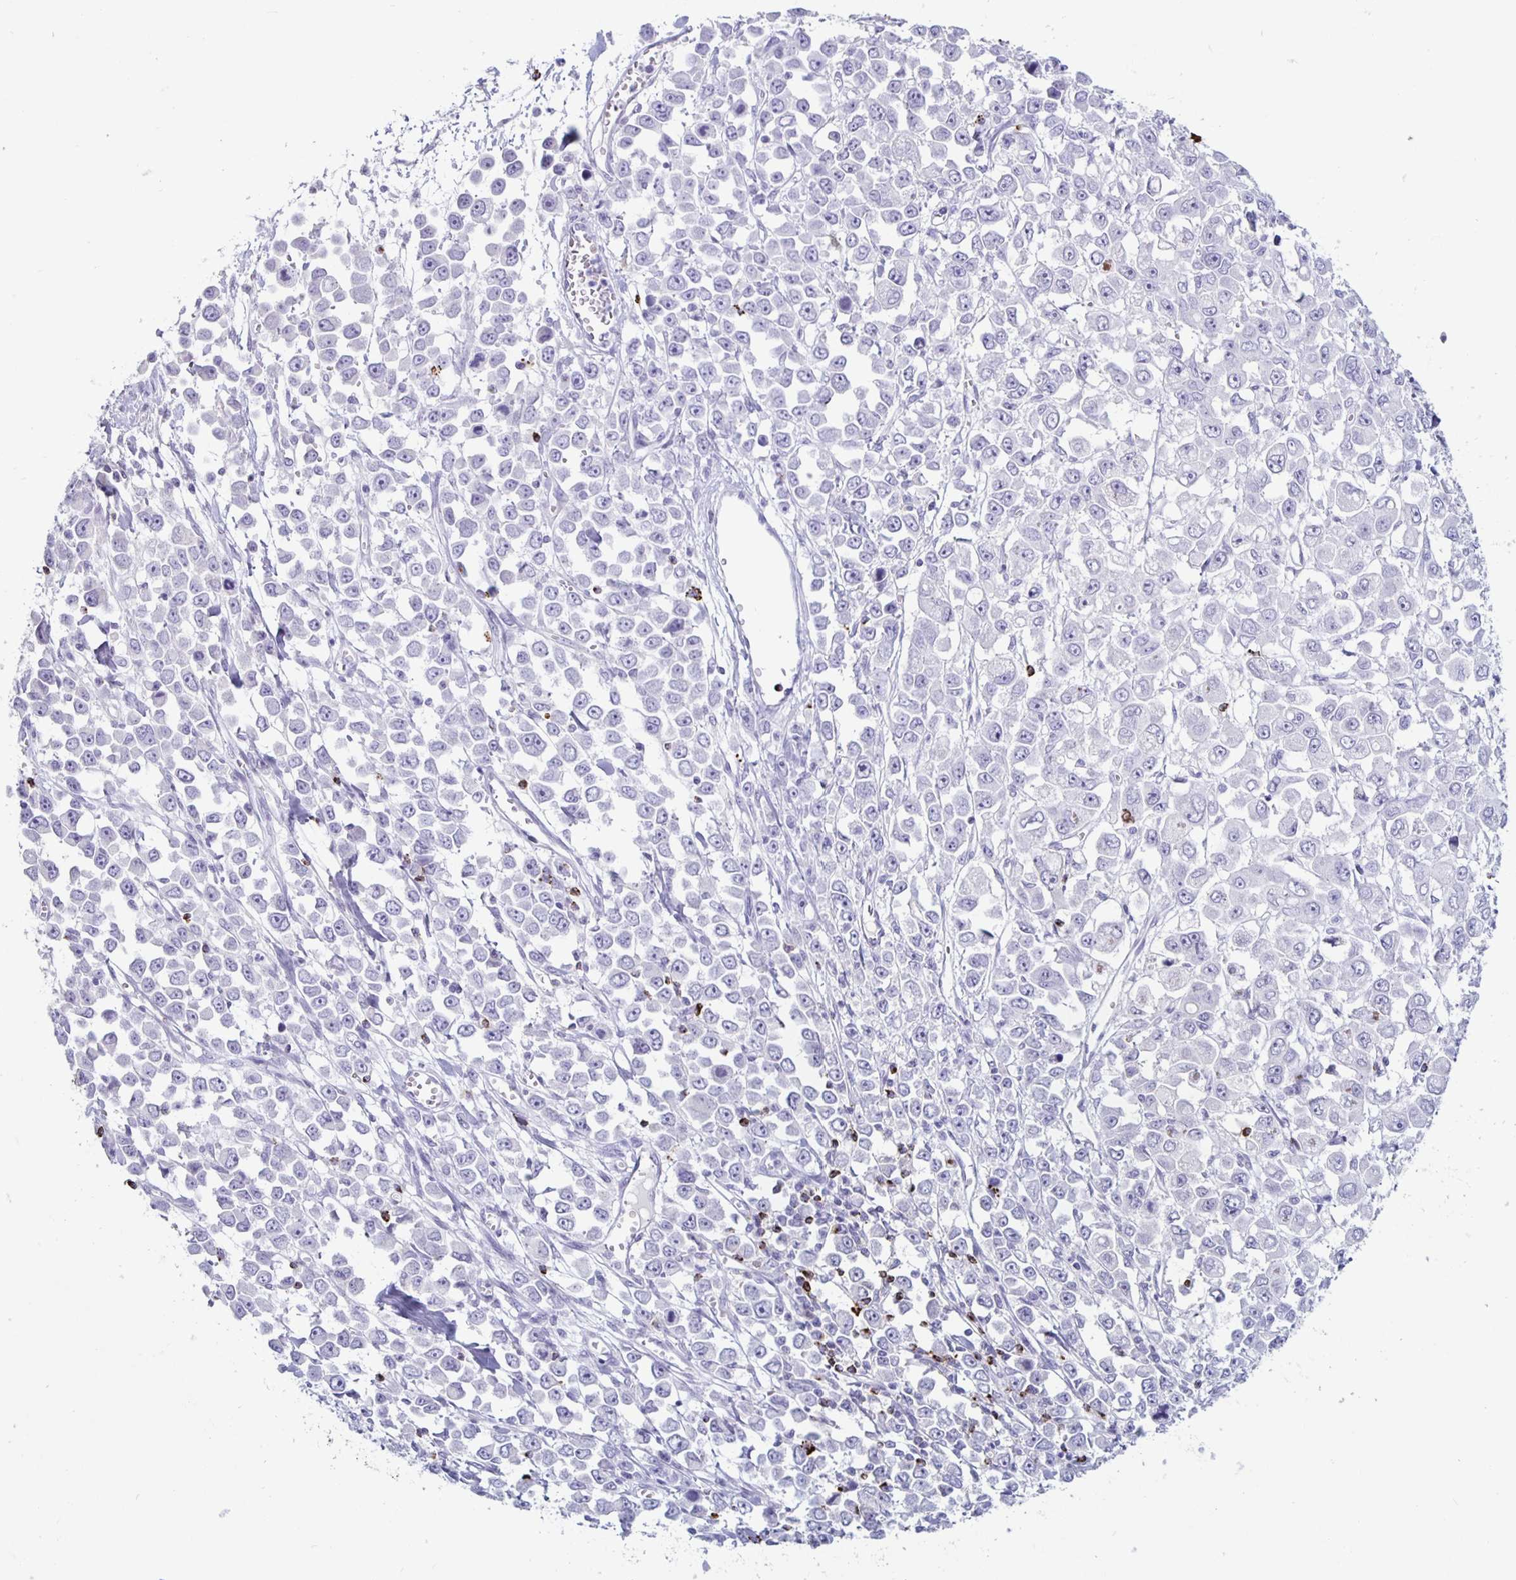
{"staining": {"intensity": "negative", "quantity": "none", "location": "none"}, "tissue": "stomach cancer", "cell_type": "Tumor cells", "image_type": "cancer", "snomed": [{"axis": "morphology", "description": "Adenocarcinoma, NOS"}, {"axis": "topography", "description": "Stomach, upper"}], "caption": "DAB immunohistochemical staining of stomach cancer displays no significant positivity in tumor cells.", "gene": "GZMK", "patient": {"sex": "male", "age": 70}}